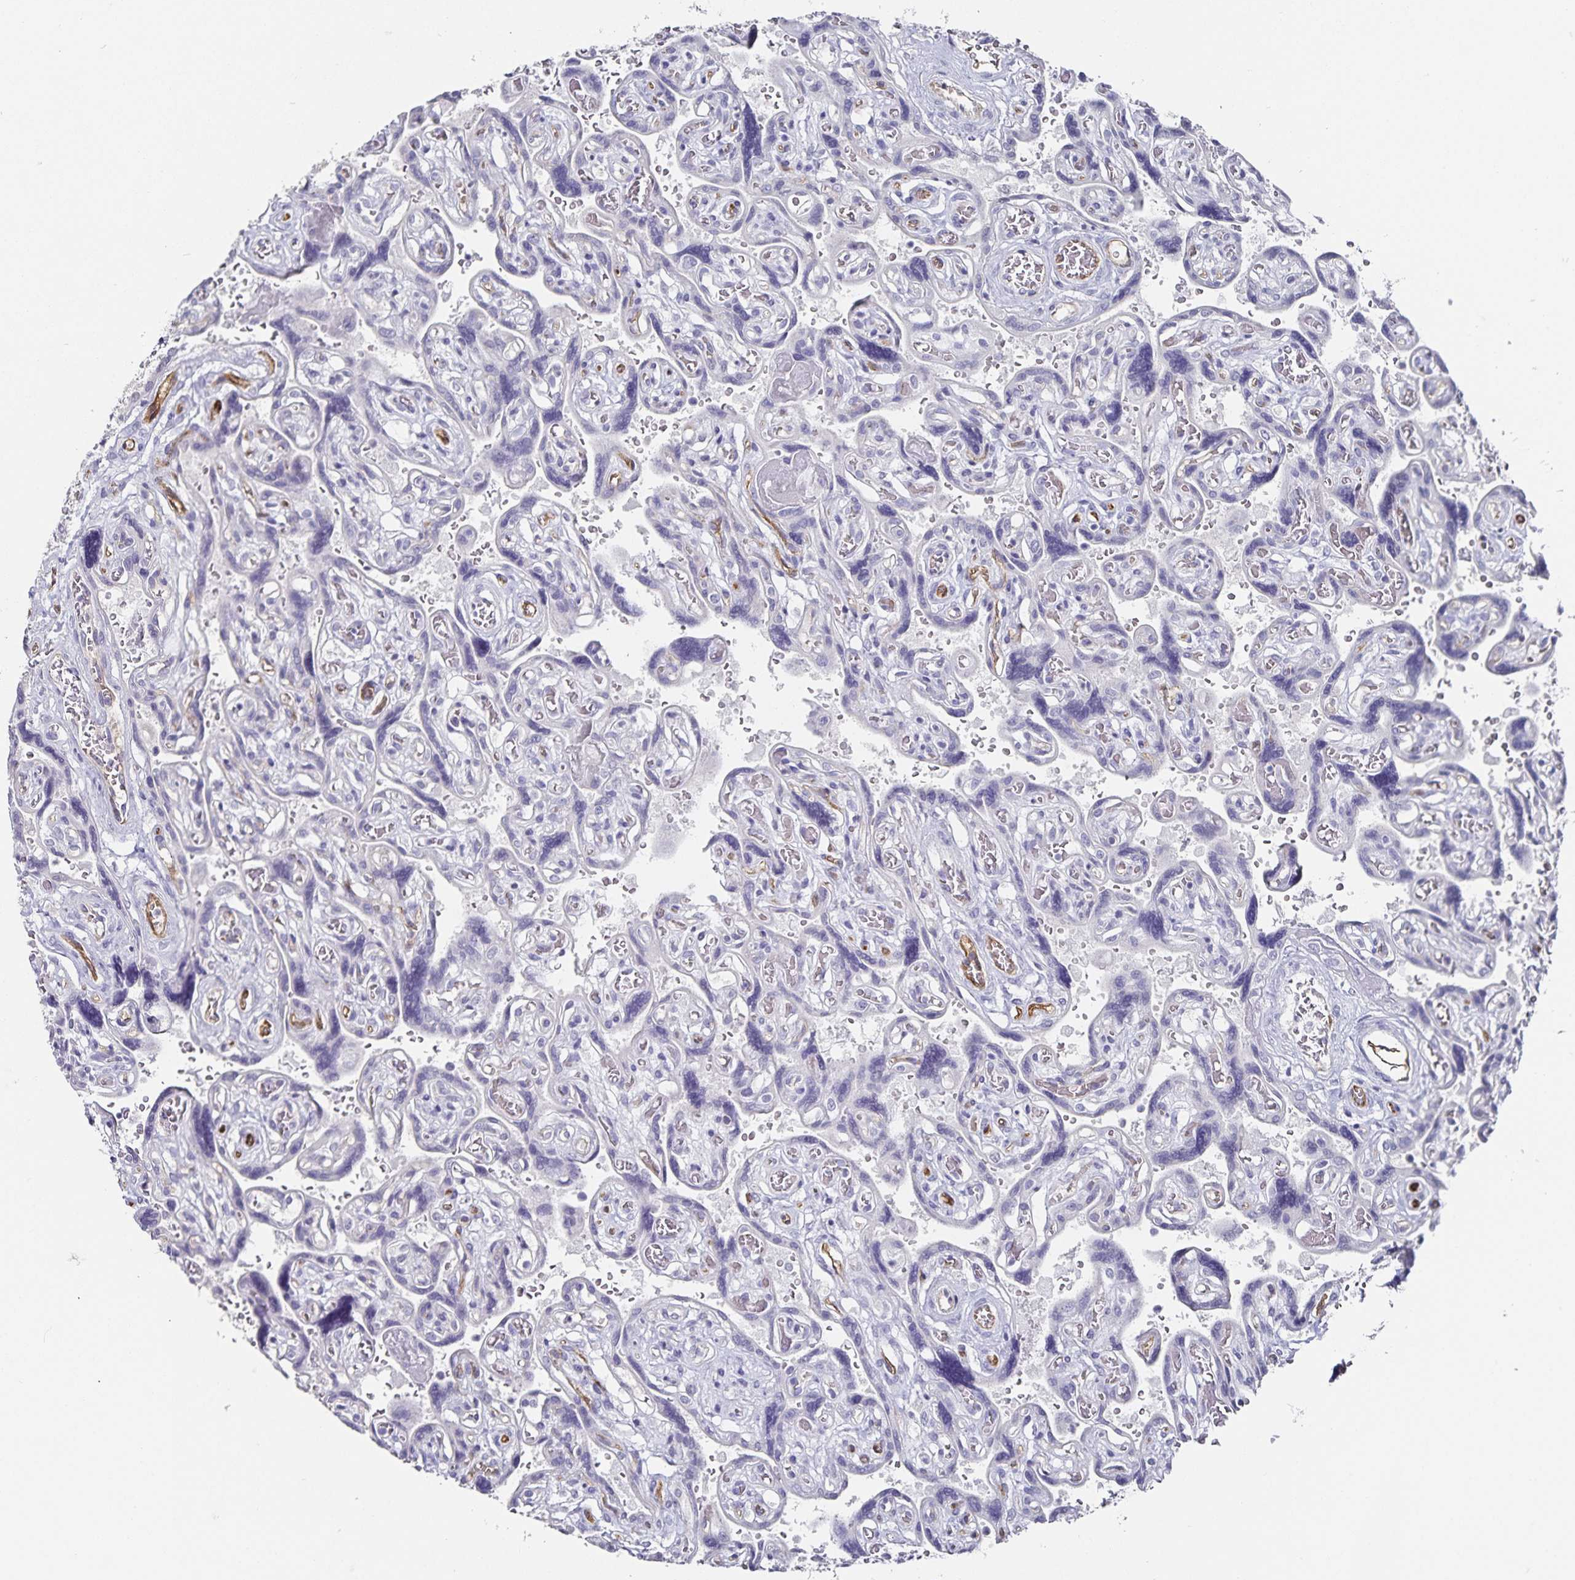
{"staining": {"intensity": "negative", "quantity": "none", "location": "none"}, "tissue": "placenta", "cell_type": "Decidual cells", "image_type": "normal", "snomed": [{"axis": "morphology", "description": "Normal tissue, NOS"}, {"axis": "topography", "description": "Placenta"}], "caption": "Protein analysis of benign placenta displays no significant staining in decidual cells. (Stains: DAB (3,3'-diaminobenzidine) IHC with hematoxylin counter stain, Microscopy: brightfield microscopy at high magnification).", "gene": "PODXL", "patient": {"sex": "female", "age": 32}}